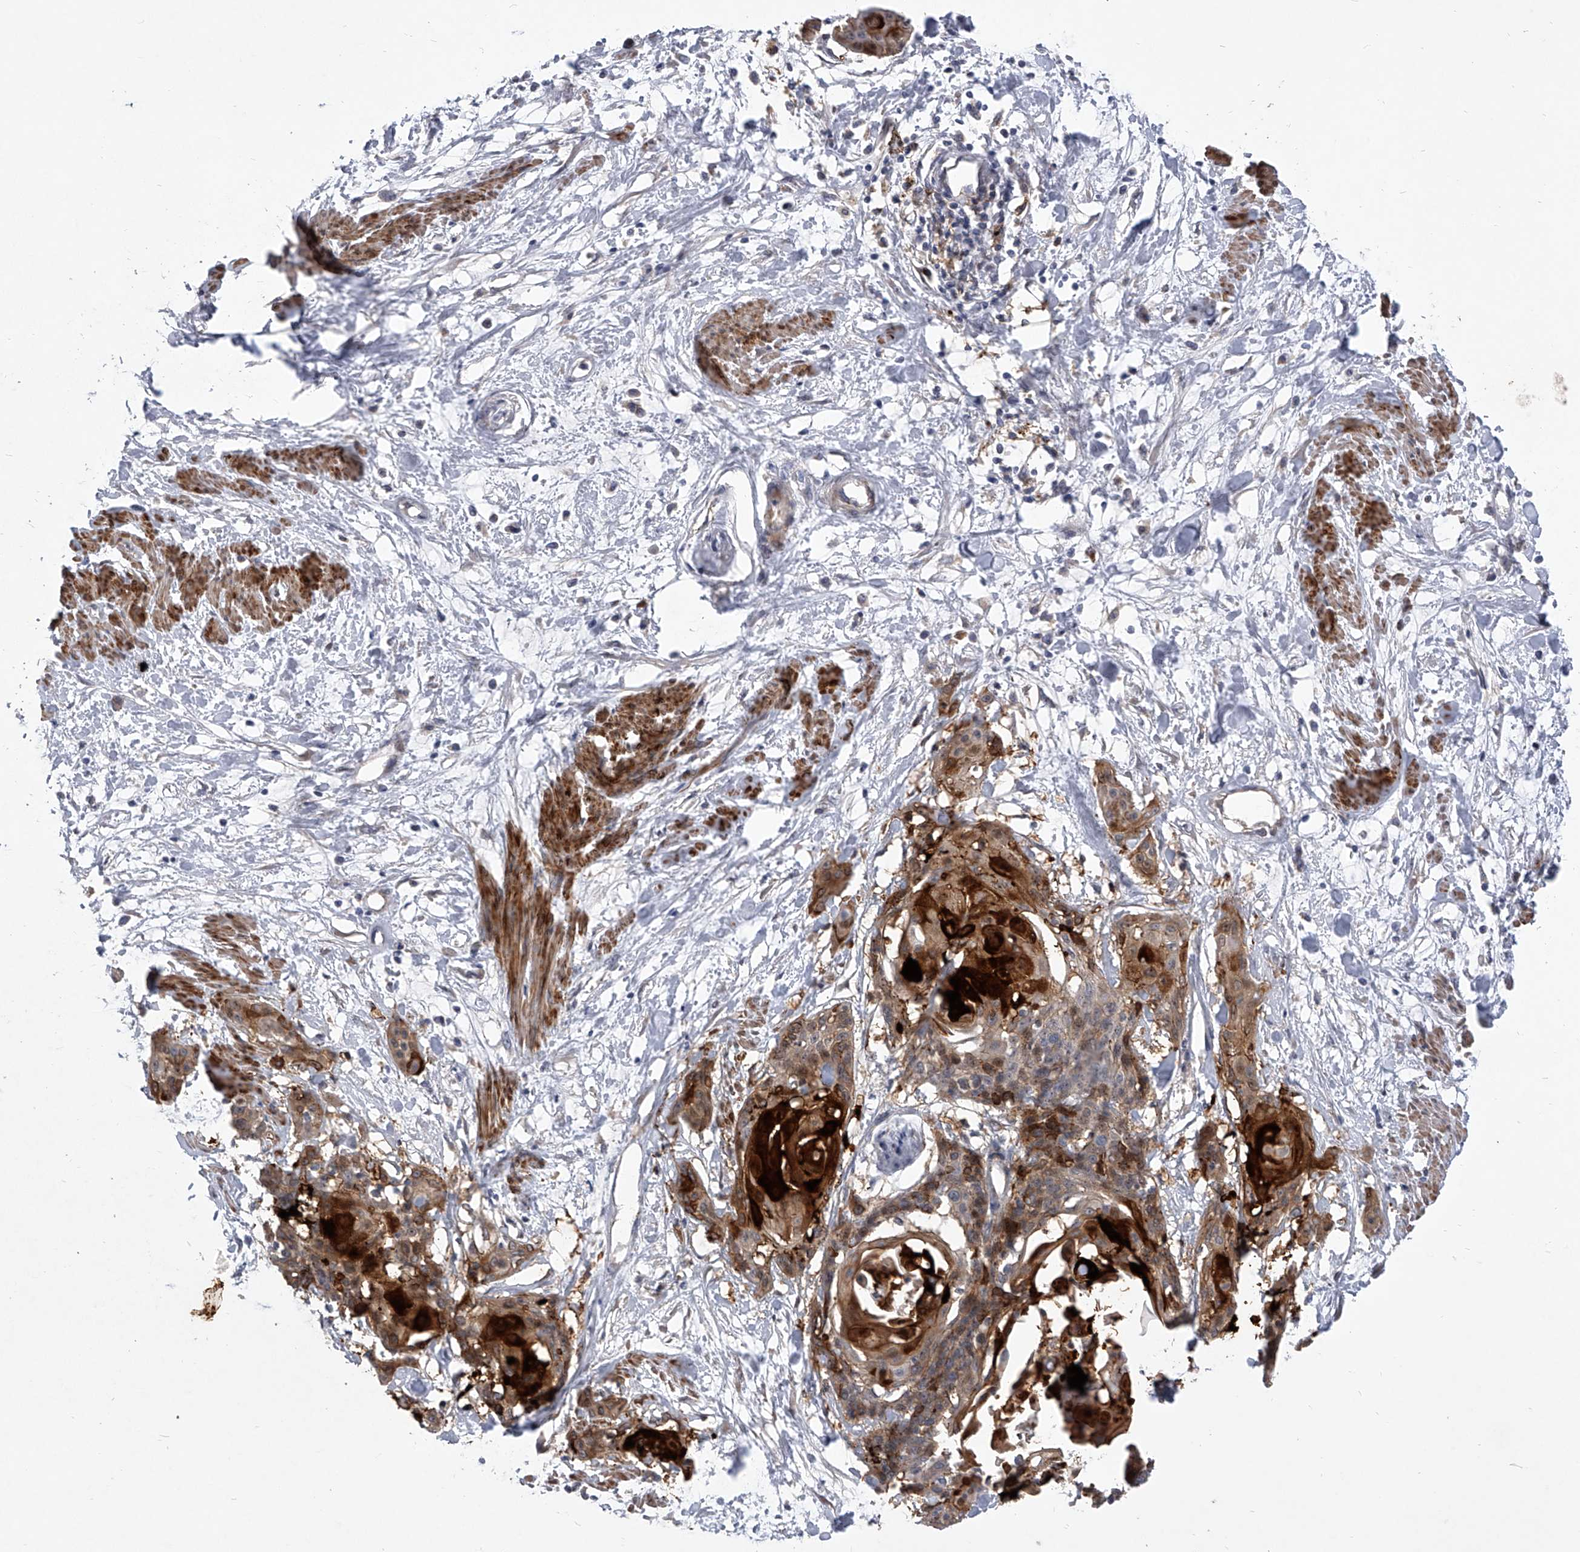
{"staining": {"intensity": "strong", "quantity": "<25%", "location": "cytoplasmic/membranous,nuclear"}, "tissue": "cervical cancer", "cell_type": "Tumor cells", "image_type": "cancer", "snomed": [{"axis": "morphology", "description": "Squamous cell carcinoma, NOS"}, {"axis": "topography", "description": "Cervix"}], "caption": "Squamous cell carcinoma (cervical) stained with a brown dye shows strong cytoplasmic/membranous and nuclear positive expression in about <25% of tumor cells.", "gene": "MINDY4", "patient": {"sex": "female", "age": 57}}